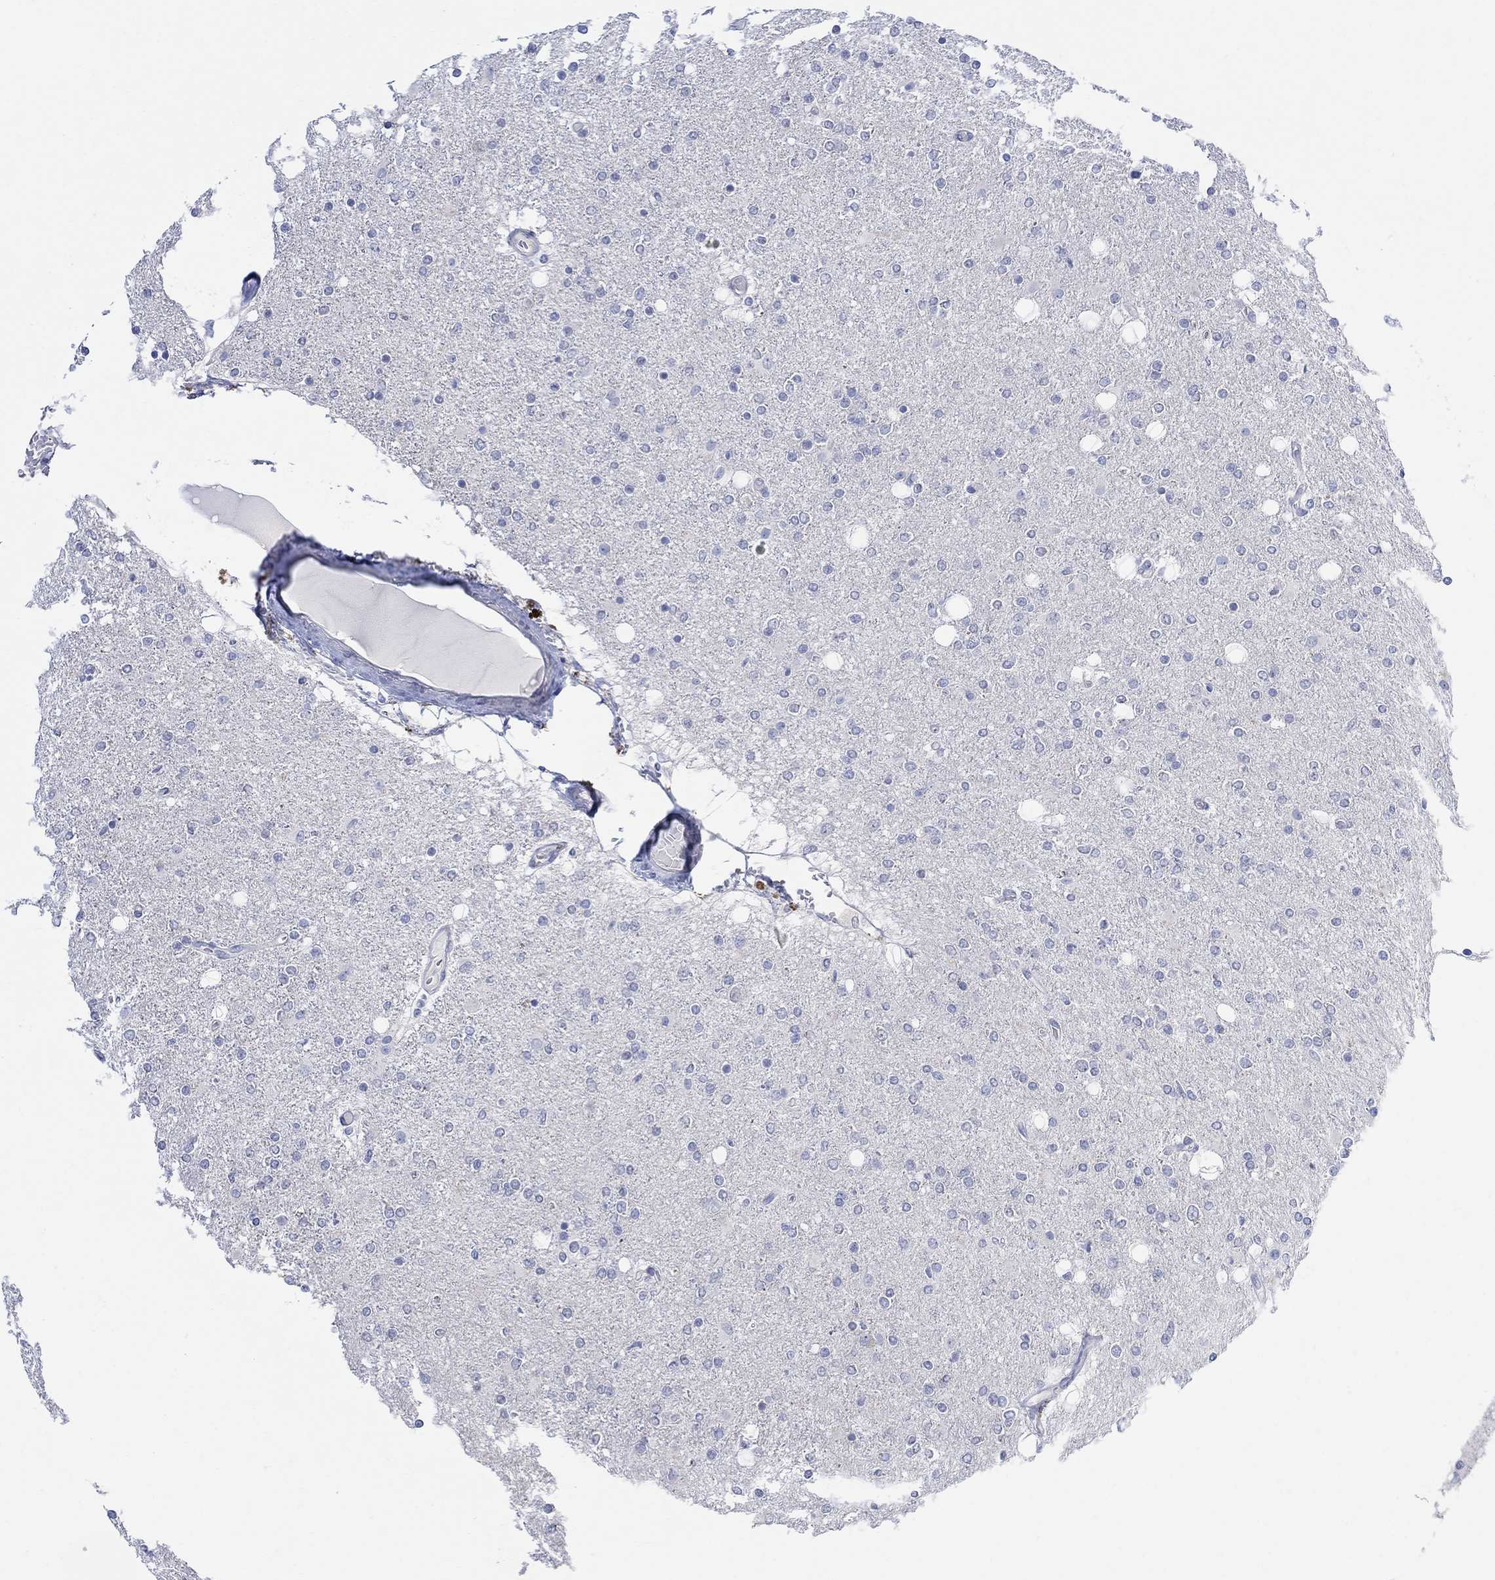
{"staining": {"intensity": "negative", "quantity": "none", "location": "none"}, "tissue": "glioma", "cell_type": "Tumor cells", "image_type": "cancer", "snomed": [{"axis": "morphology", "description": "Glioma, malignant, High grade"}, {"axis": "topography", "description": "Cerebral cortex"}], "caption": "A micrograph of glioma stained for a protein exhibits no brown staining in tumor cells.", "gene": "FBP2", "patient": {"sex": "male", "age": 70}}